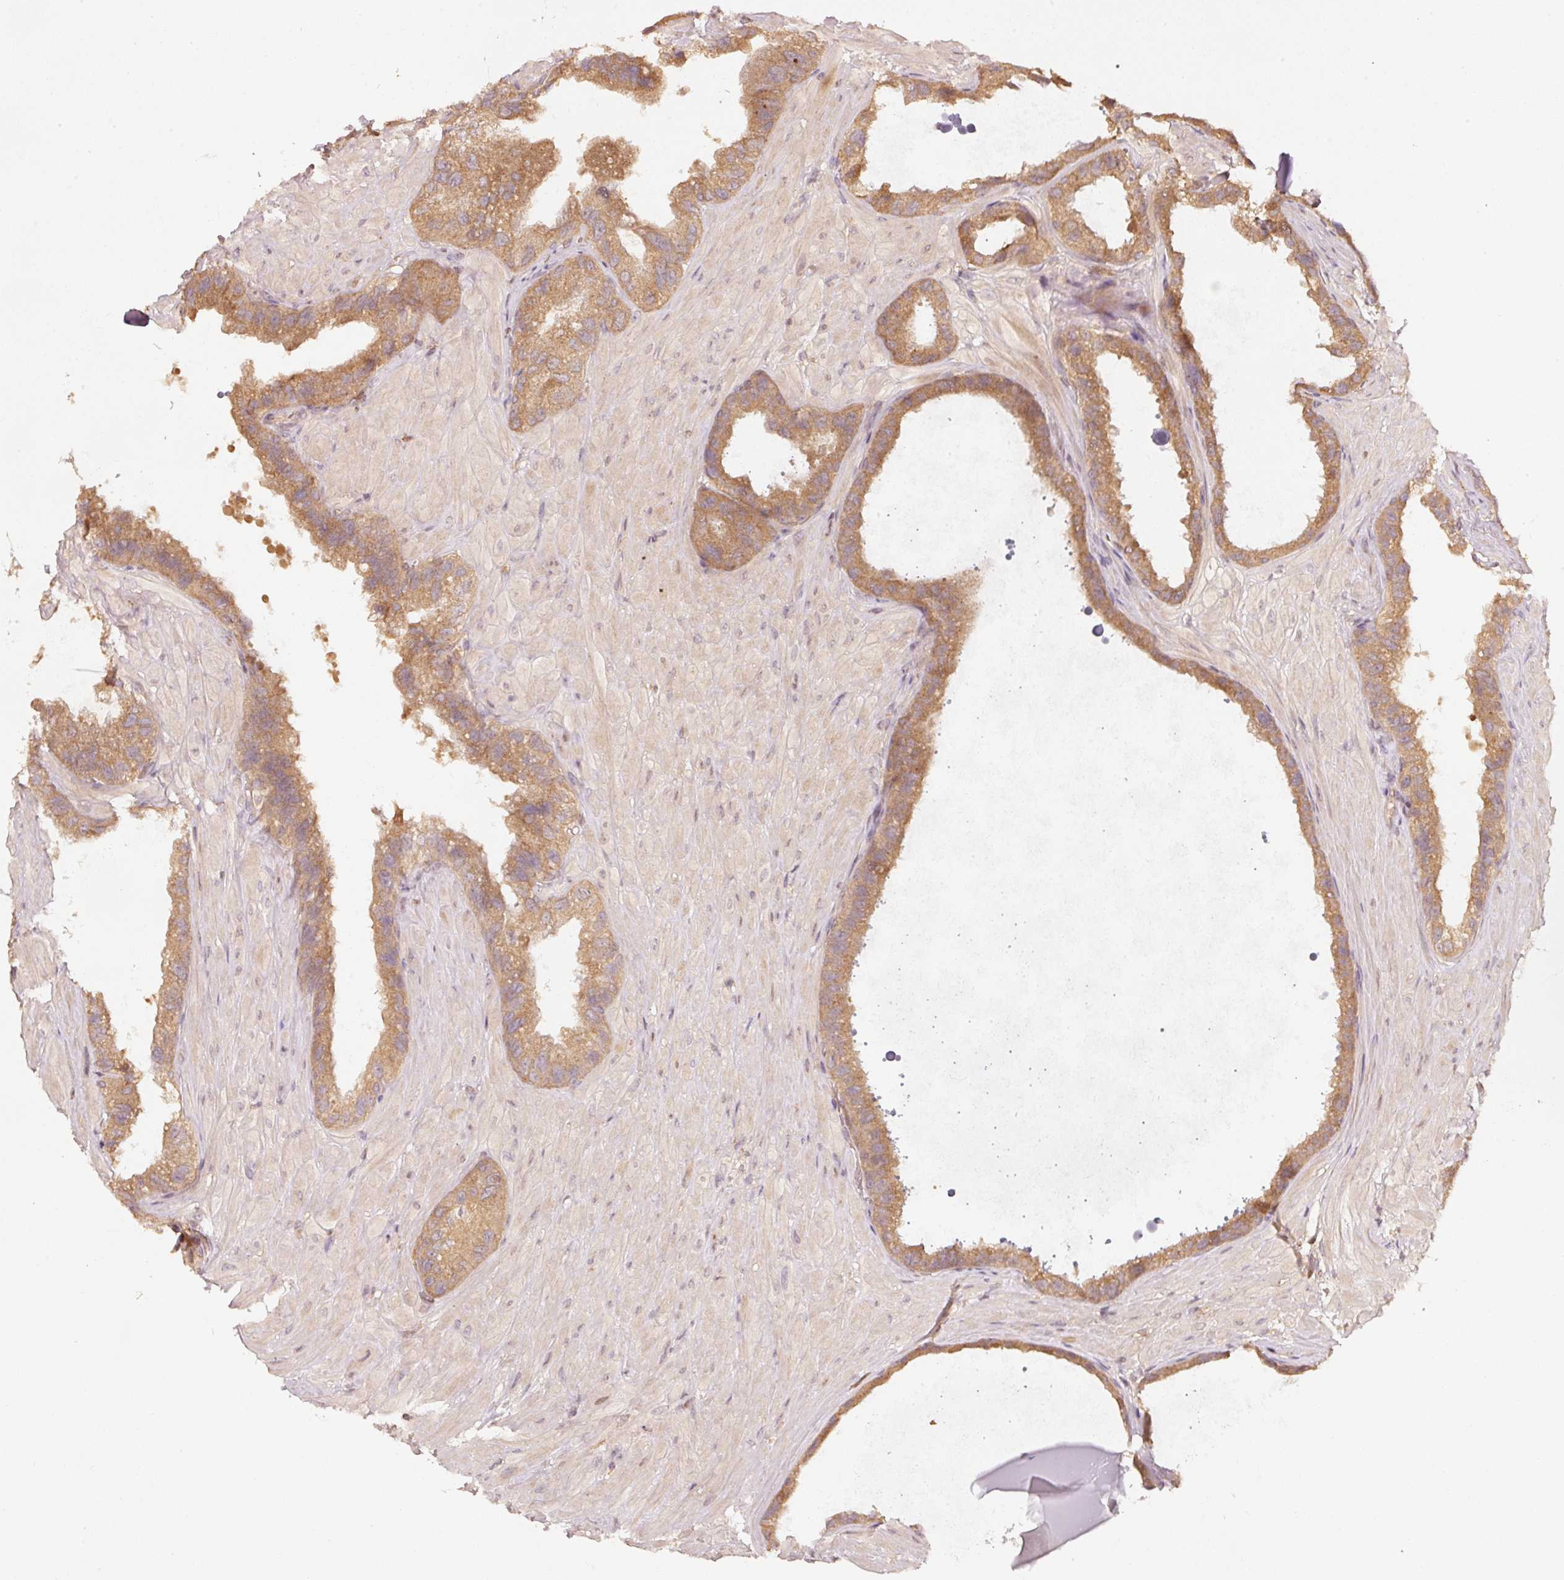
{"staining": {"intensity": "moderate", "quantity": ">75%", "location": "cytoplasmic/membranous"}, "tissue": "seminal vesicle", "cell_type": "Glandular cells", "image_type": "normal", "snomed": [{"axis": "morphology", "description": "Normal tissue, NOS"}, {"axis": "topography", "description": "Seminal veicle"}, {"axis": "topography", "description": "Peripheral nerve tissue"}], "caption": "A brown stain highlights moderate cytoplasmic/membranous staining of a protein in glandular cells of unremarkable human seminal vesicle.", "gene": "RRAS2", "patient": {"sex": "male", "age": 76}}